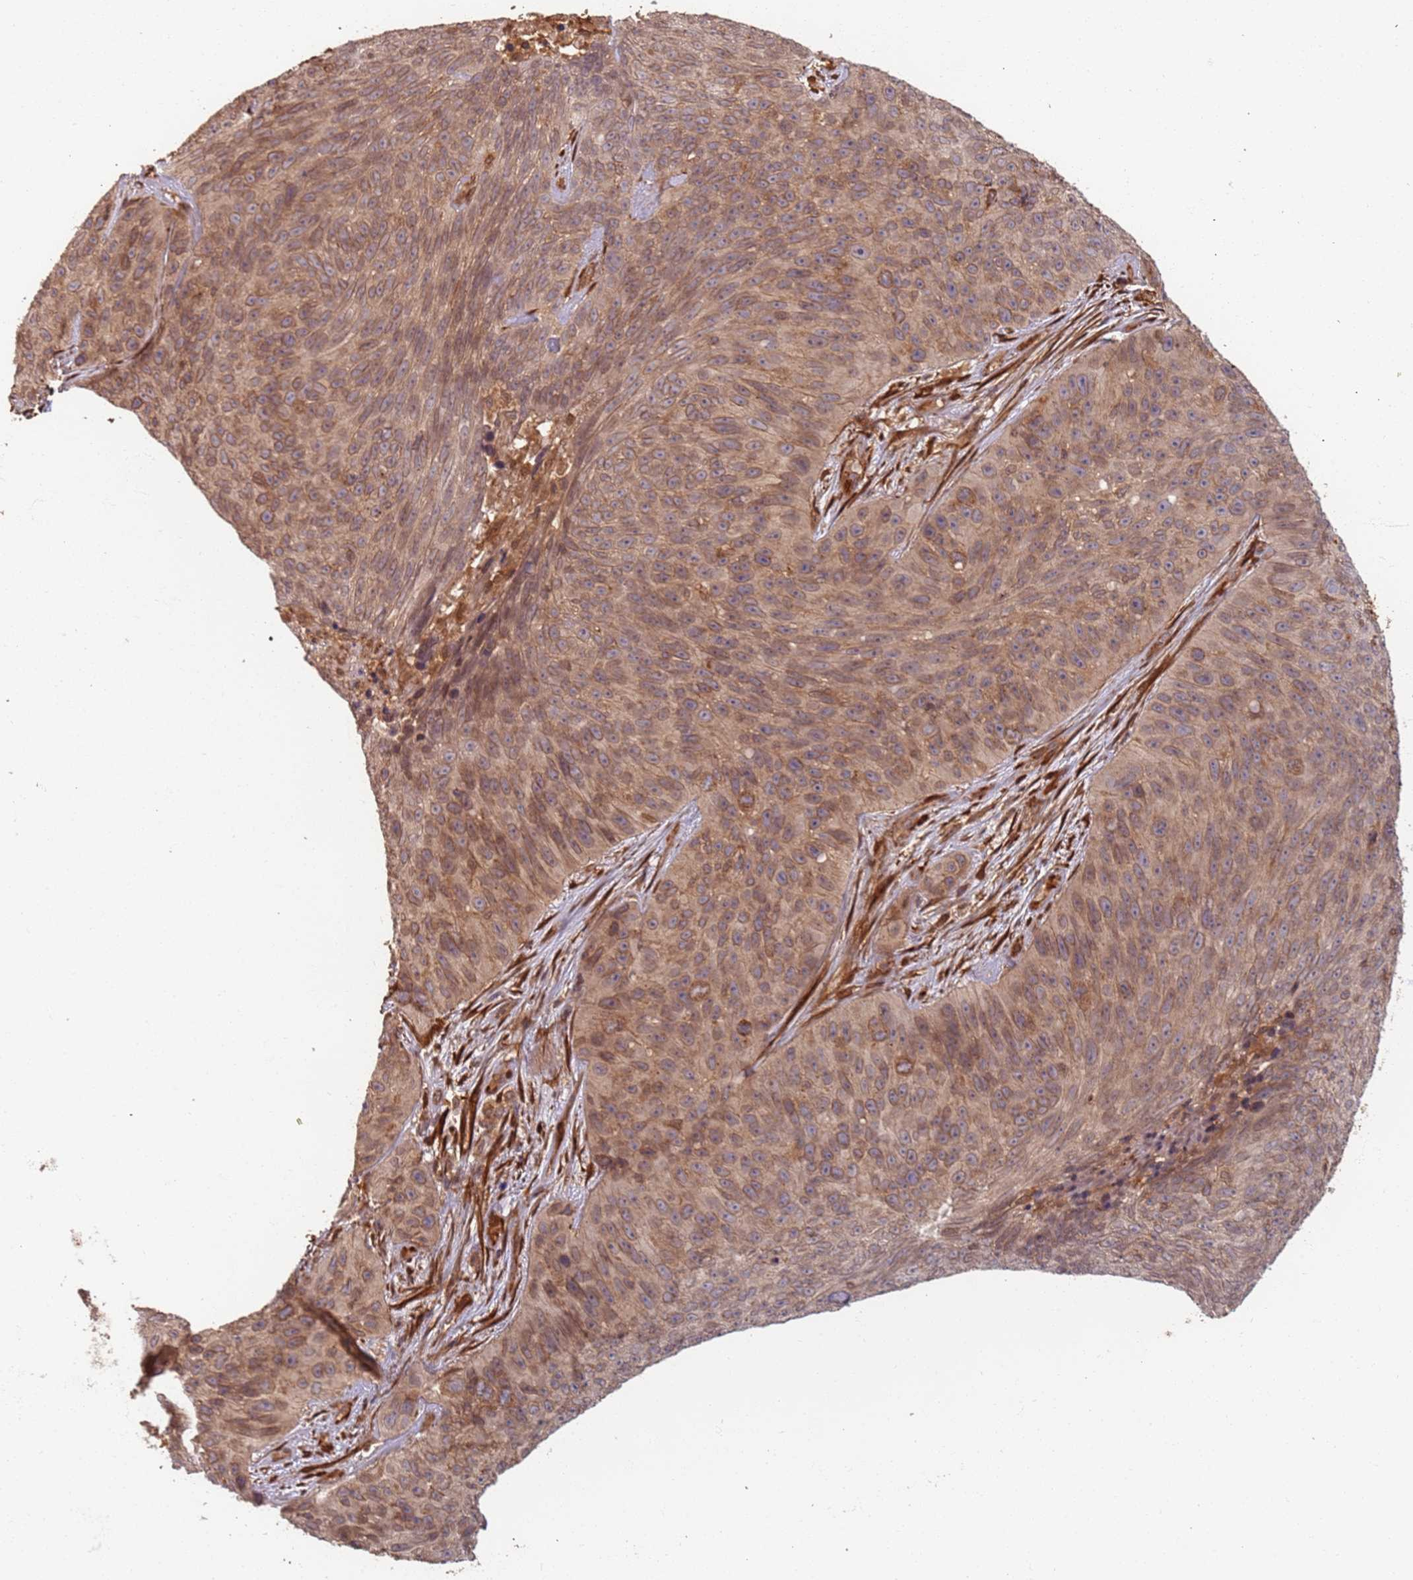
{"staining": {"intensity": "moderate", "quantity": ">75%", "location": "cytoplasmic/membranous"}, "tissue": "skin cancer", "cell_type": "Tumor cells", "image_type": "cancer", "snomed": [{"axis": "morphology", "description": "Squamous cell carcinoma, NOS"}, {"axis": "topography", "description": "Skin"}], "caption": "Protein staining exhibits moderate cytoplasmic/membranous positivity in approximately >75% of tumor cells in squamous cell carcinoma (skin).", "gene": "SDCCAG8", "patient": {"sex": "female", "age": 87}}